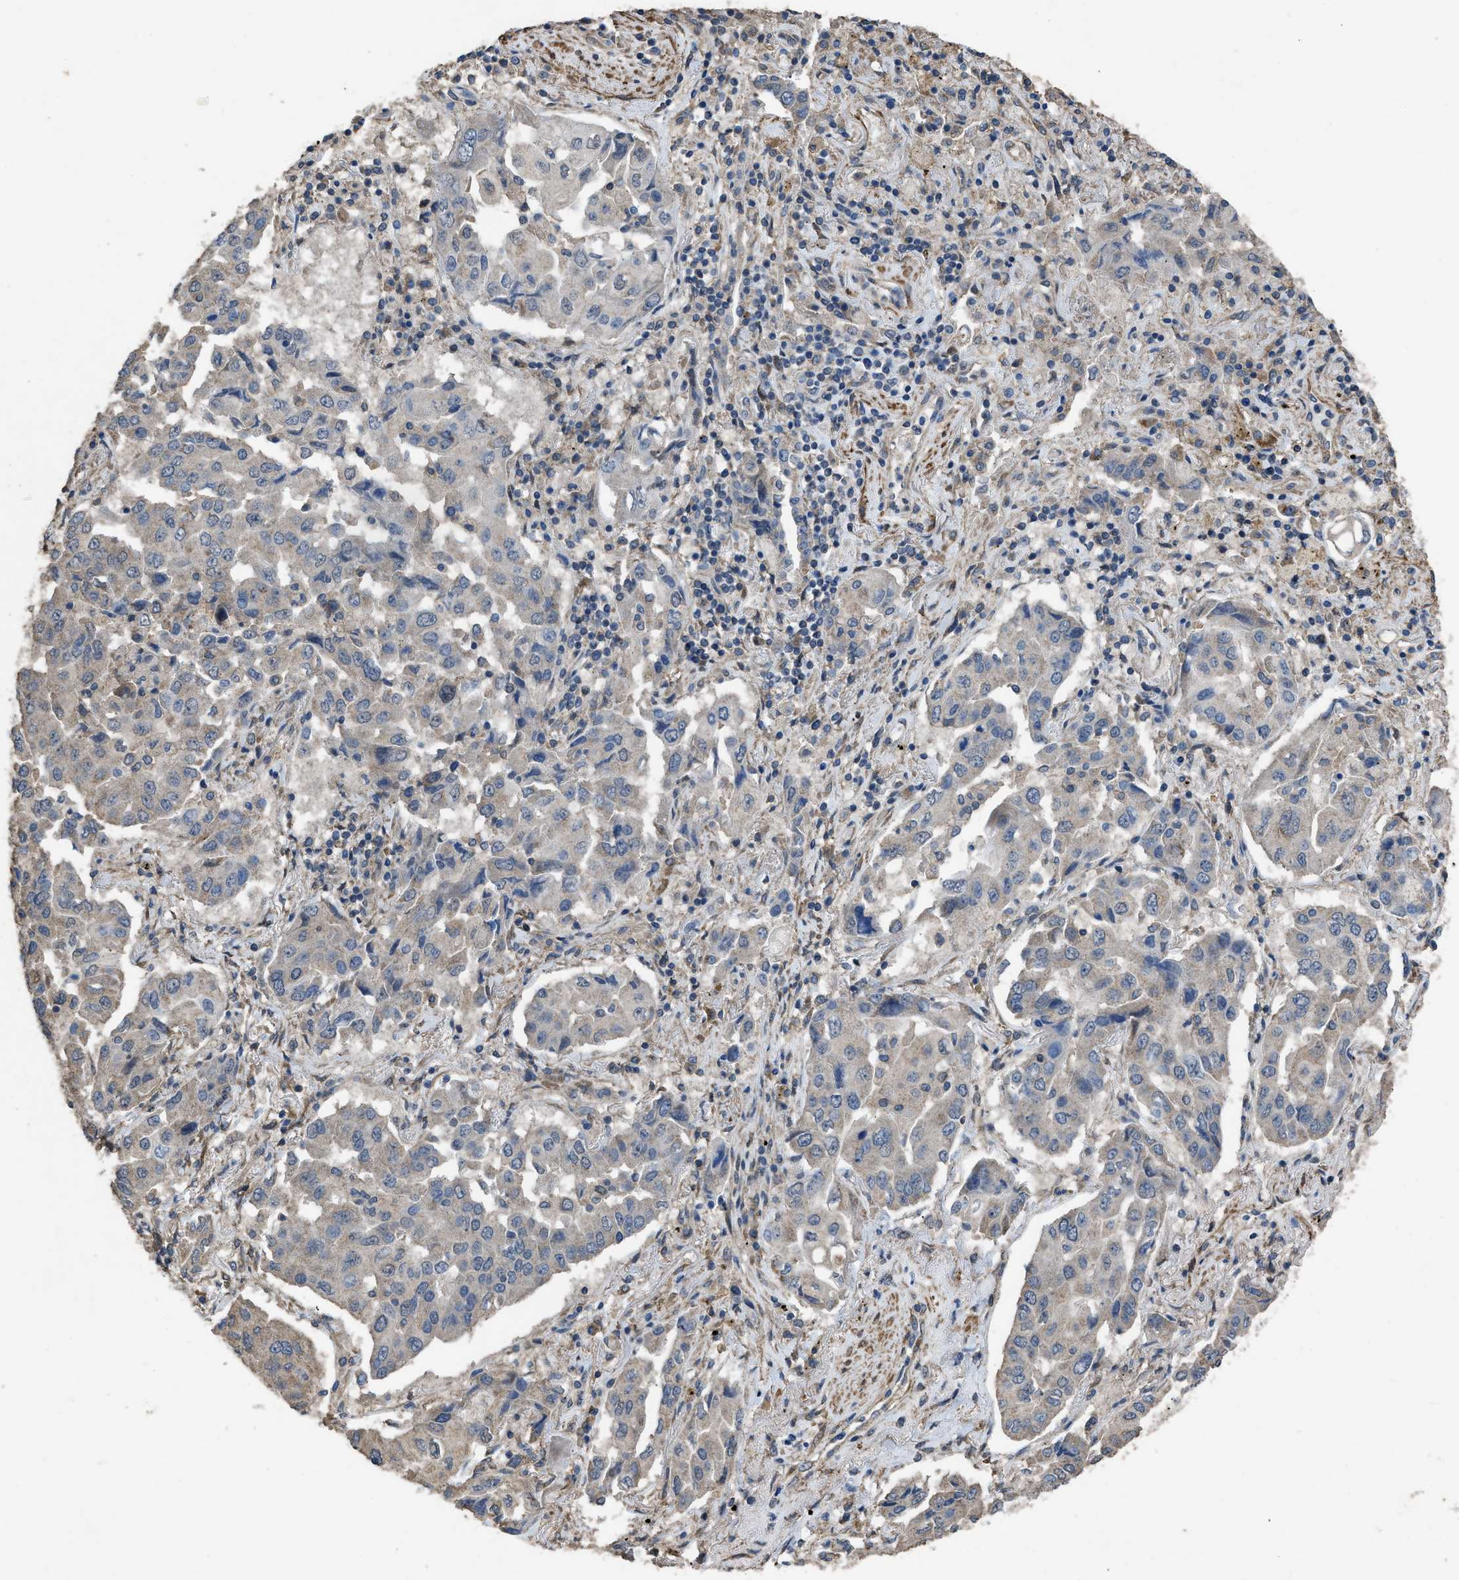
{"staining": {"intensity": "weak", "quantity": "<25%", "location": "cytoplasmic/membranous"}, "tissue": "lung cancer", "cell_type": "Tumor cells", "image_type": "cancer", "snomed": [{"axis": "morphology", "description": "Adenocarcinoma, NOS"}, {"axis": "topography", "description": "Lung"}], "caption": "This micrograph is of adenocarcinoma (lung) stained with immunohistochemistry (IHC) to label a protein in brown with the nuclei are counter-stained blue. There is no staining in tumor cells. (Immunohistochemistry (ihc), brightfield microscopy, high magnification).", "gene": "ARL6", "patient": {"sex": "female", "age": 65}}